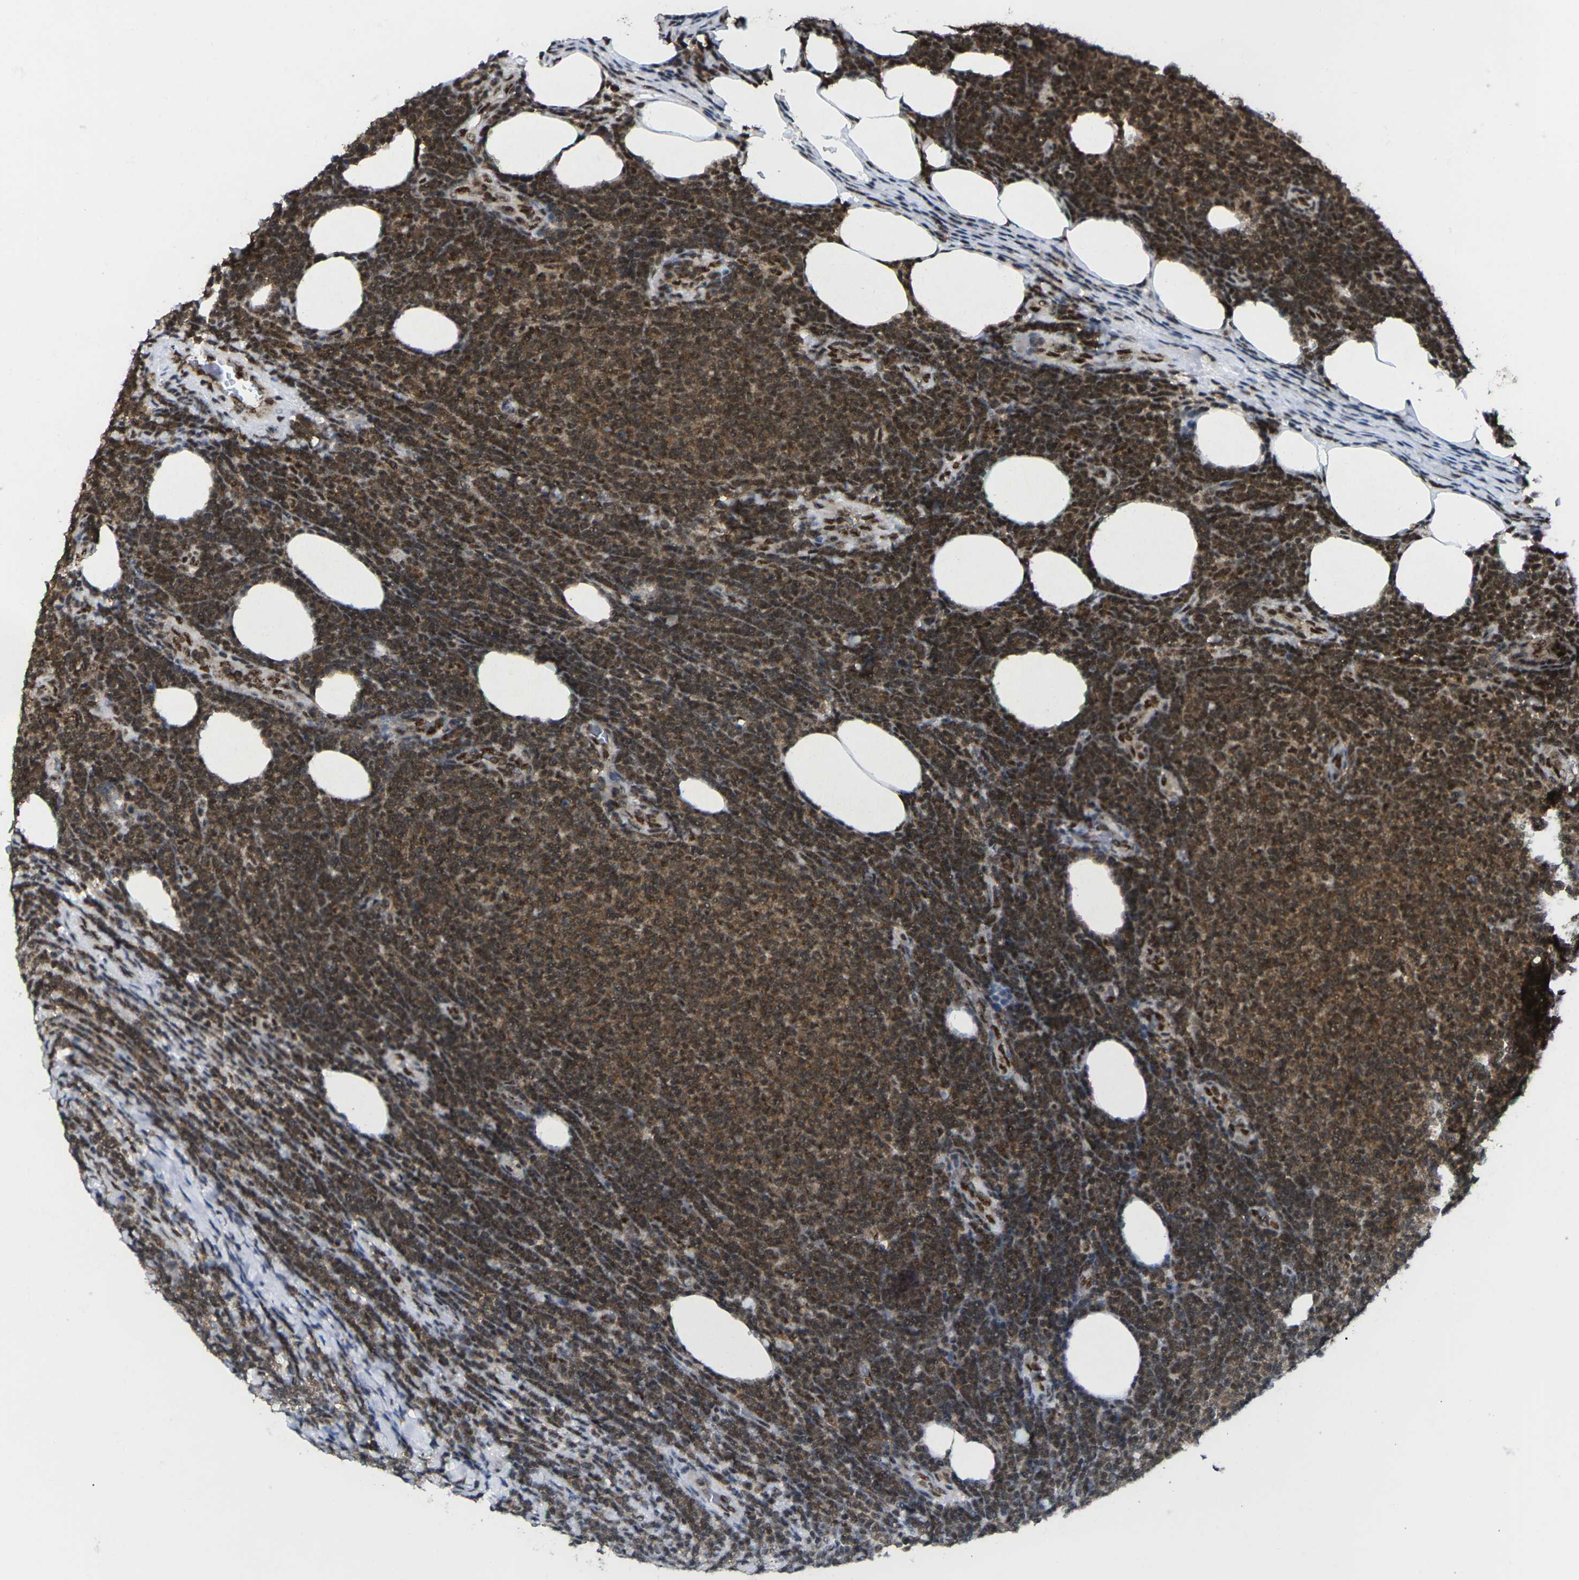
{"staining": {"intensity": "moderate", "quantity": ">75%", "location": "cytoplasmic/membranous,nuclear"}, "tissue": "lymphoma", "cell_type": "Tumor cells", "image_type": "cancer", "snomed": [{"axis": "morphology", "description": "Malignant lymphoma, non-Hodgkin's type, Low grade"}, {"axis": "topography", "description": "Spleen"}], "caption": "Immunohistochemistry (IHC) staining of lymphoma, which displays medium levels of moderate cytoplasmic/membranous and nuclear expression in approximately >75% of tumor cells indicating moderate cytoplasmic/membranous and nuclear protein expression. The staining was performed using DAB (3,3'-diaminobenzidine) (brown) for protein detection and nuclei were counterstained in hematoxylin (blue).", "gene": "MAGOH", "patient": {"sex": "male", "age": 60}}